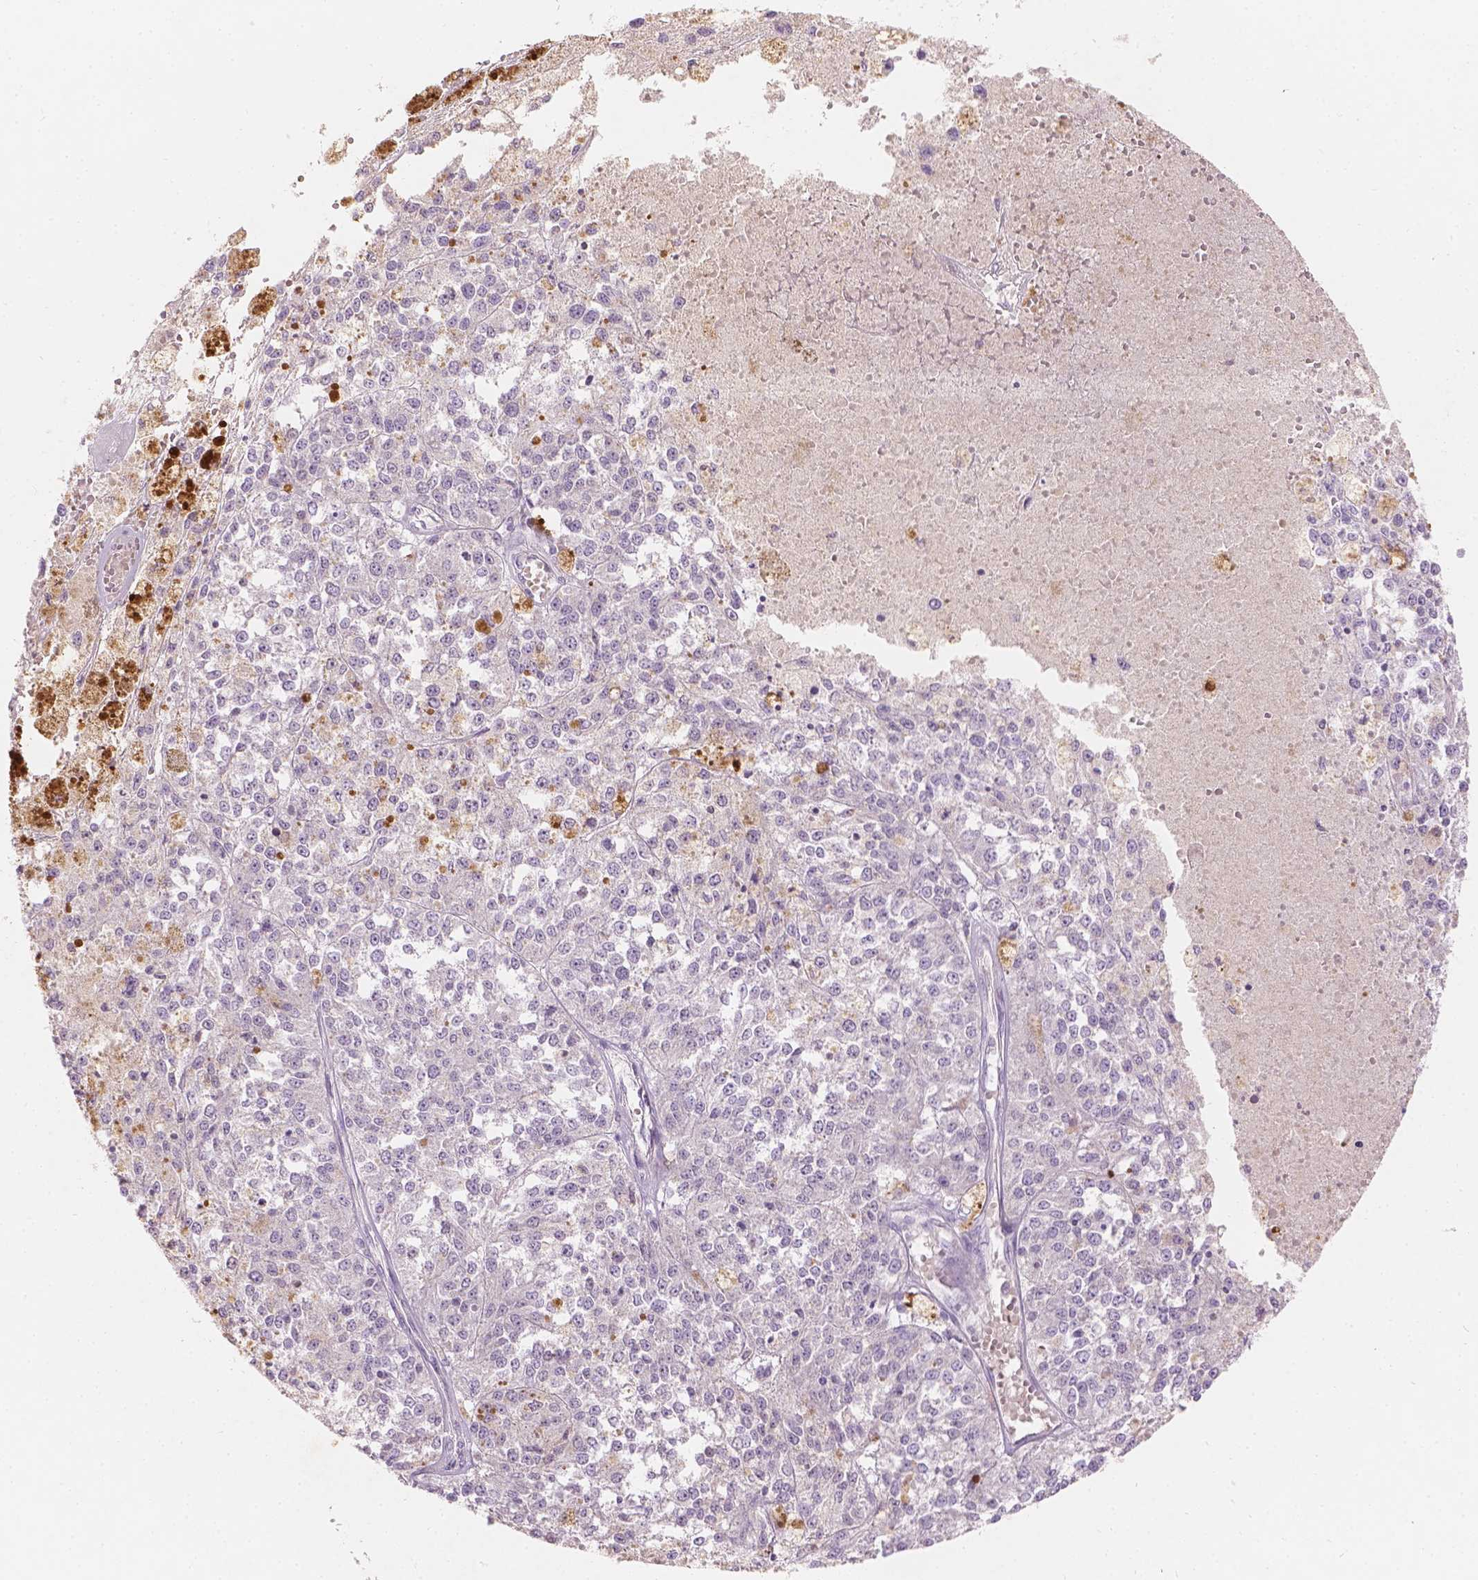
{"staining": {"intensity": "negative", "quantity": "none", "location": "none"}, "tissue": "melanoma", "cell_type": "Tumor cells", "image_type": "cancer", "snomed": [{"axis": "morphology", "description": "Malignant melanoma, Metastatic site"}, {"axis": "topography", "description": "Lymph node"}], "caption": "Histopathology image shows no protein expression in tumor cells of malignant melanoma (metastatic site) tissue. (Brightfield microscopy of DAB immunohistochemistry (IHC) at high magnification).", "gene": "DCAF4L1", "patient": {"sex": "female", "age": 64}}